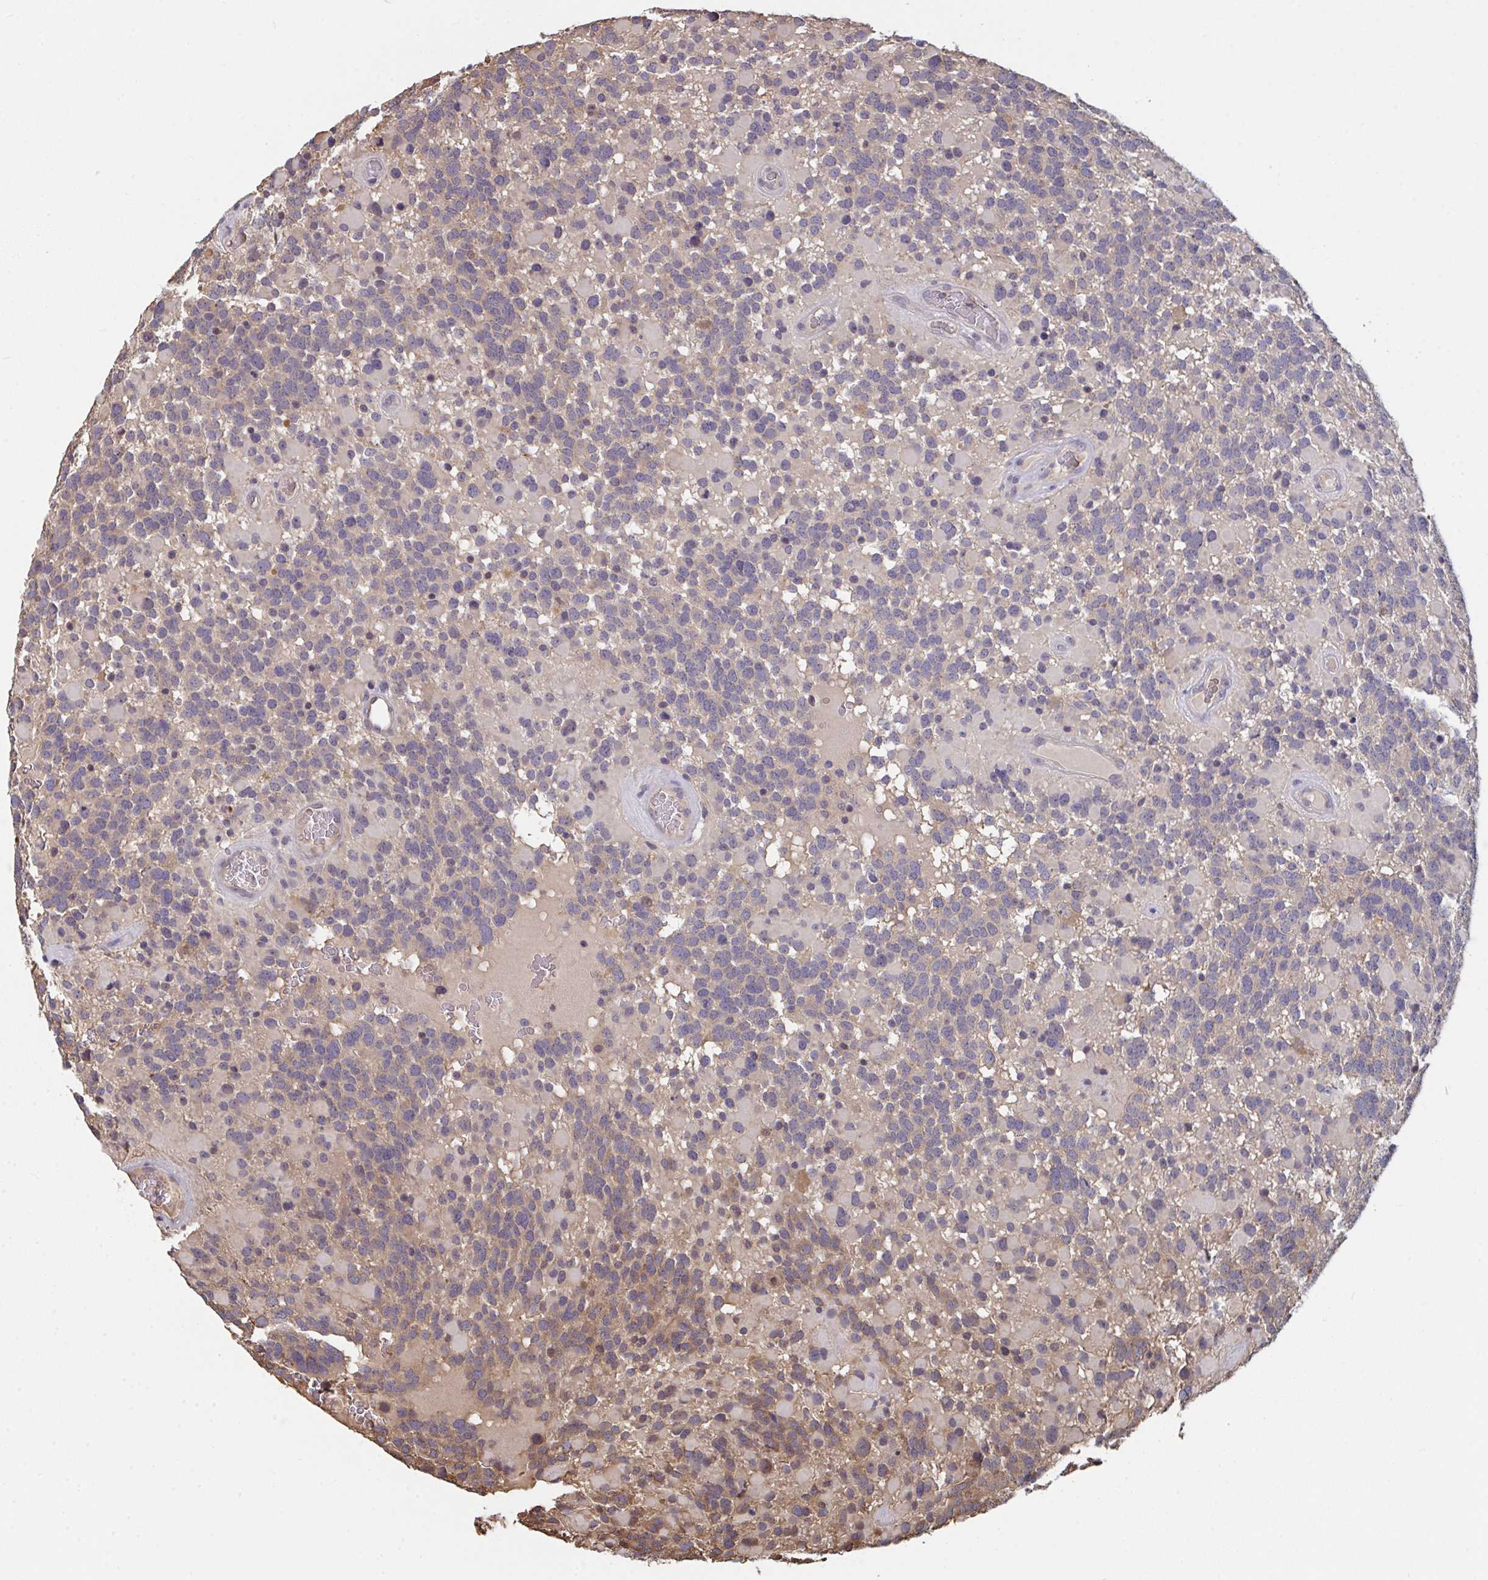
{"staining": {"intensity": "weak", "quantity": "25%-75%", "location": "cytoplasmic/membranous"}, "tissue": "glioma", "cell_type": "Tumor cells", "image_type": "cancer", "snomed": [{"axis": "morphology", "description": "Glioma, malignant, High grade"}, {"axis": "topography", "description": "Brain"}], "caption": "Immunohistochemistry (DAB (3,3'-diaminobenzidine)) staining of glioma reveals weak cytoplasmic/membranous protein positivity in approximately 25%-75% of tumor cells.", "gene": "TTC9C", "patient": {"sex": "female", "age": 40}}